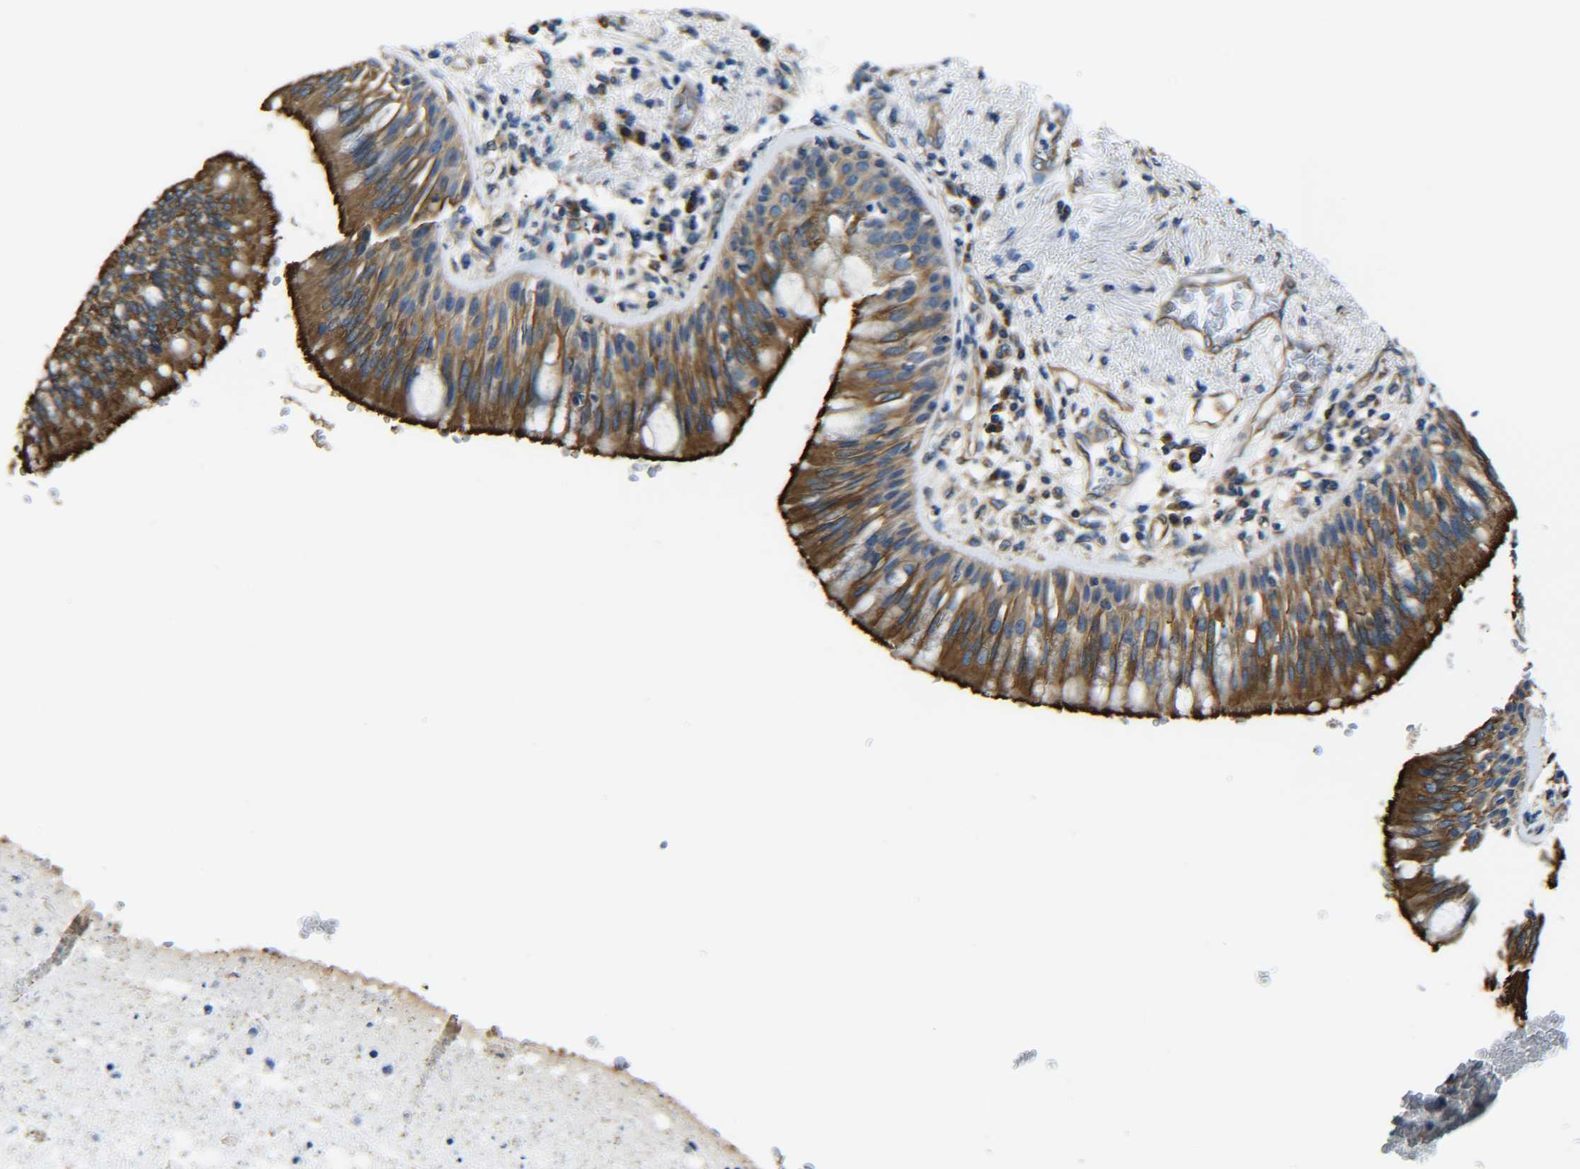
{"staining": {"intensity": "strong", "quantity": ">75%", "location": "cytoplasmic/membranous"}, "tissue": "bronchus", "cell_type": "Respiratory epithelial cells", "image_type": "normal", "snomed": [{"axis": "morphology", "description": "Normal tissue, NOS"}, {"axis": "morphology", "description": "Adenocarcinoma, NOS"}, {"axis": "morphology", "description": "Adenocarcinoma, metastatic, NOS"}, {"axis": "topography", "description": "Lymph node"}, {"axis": "topography", "description": "Bronchus"}, {"axis": "topography", "description": "Lung"}], "caption": "Protein staining demonstrates strong cytoplasmic/membranous positivity in approximately >75% of respiratory epithelial cells in normal bronchus. (IHC, brightfield microscopy, high magnification).", "gene": "TUBB", "patient": {"sex": "female", "age": 54}}